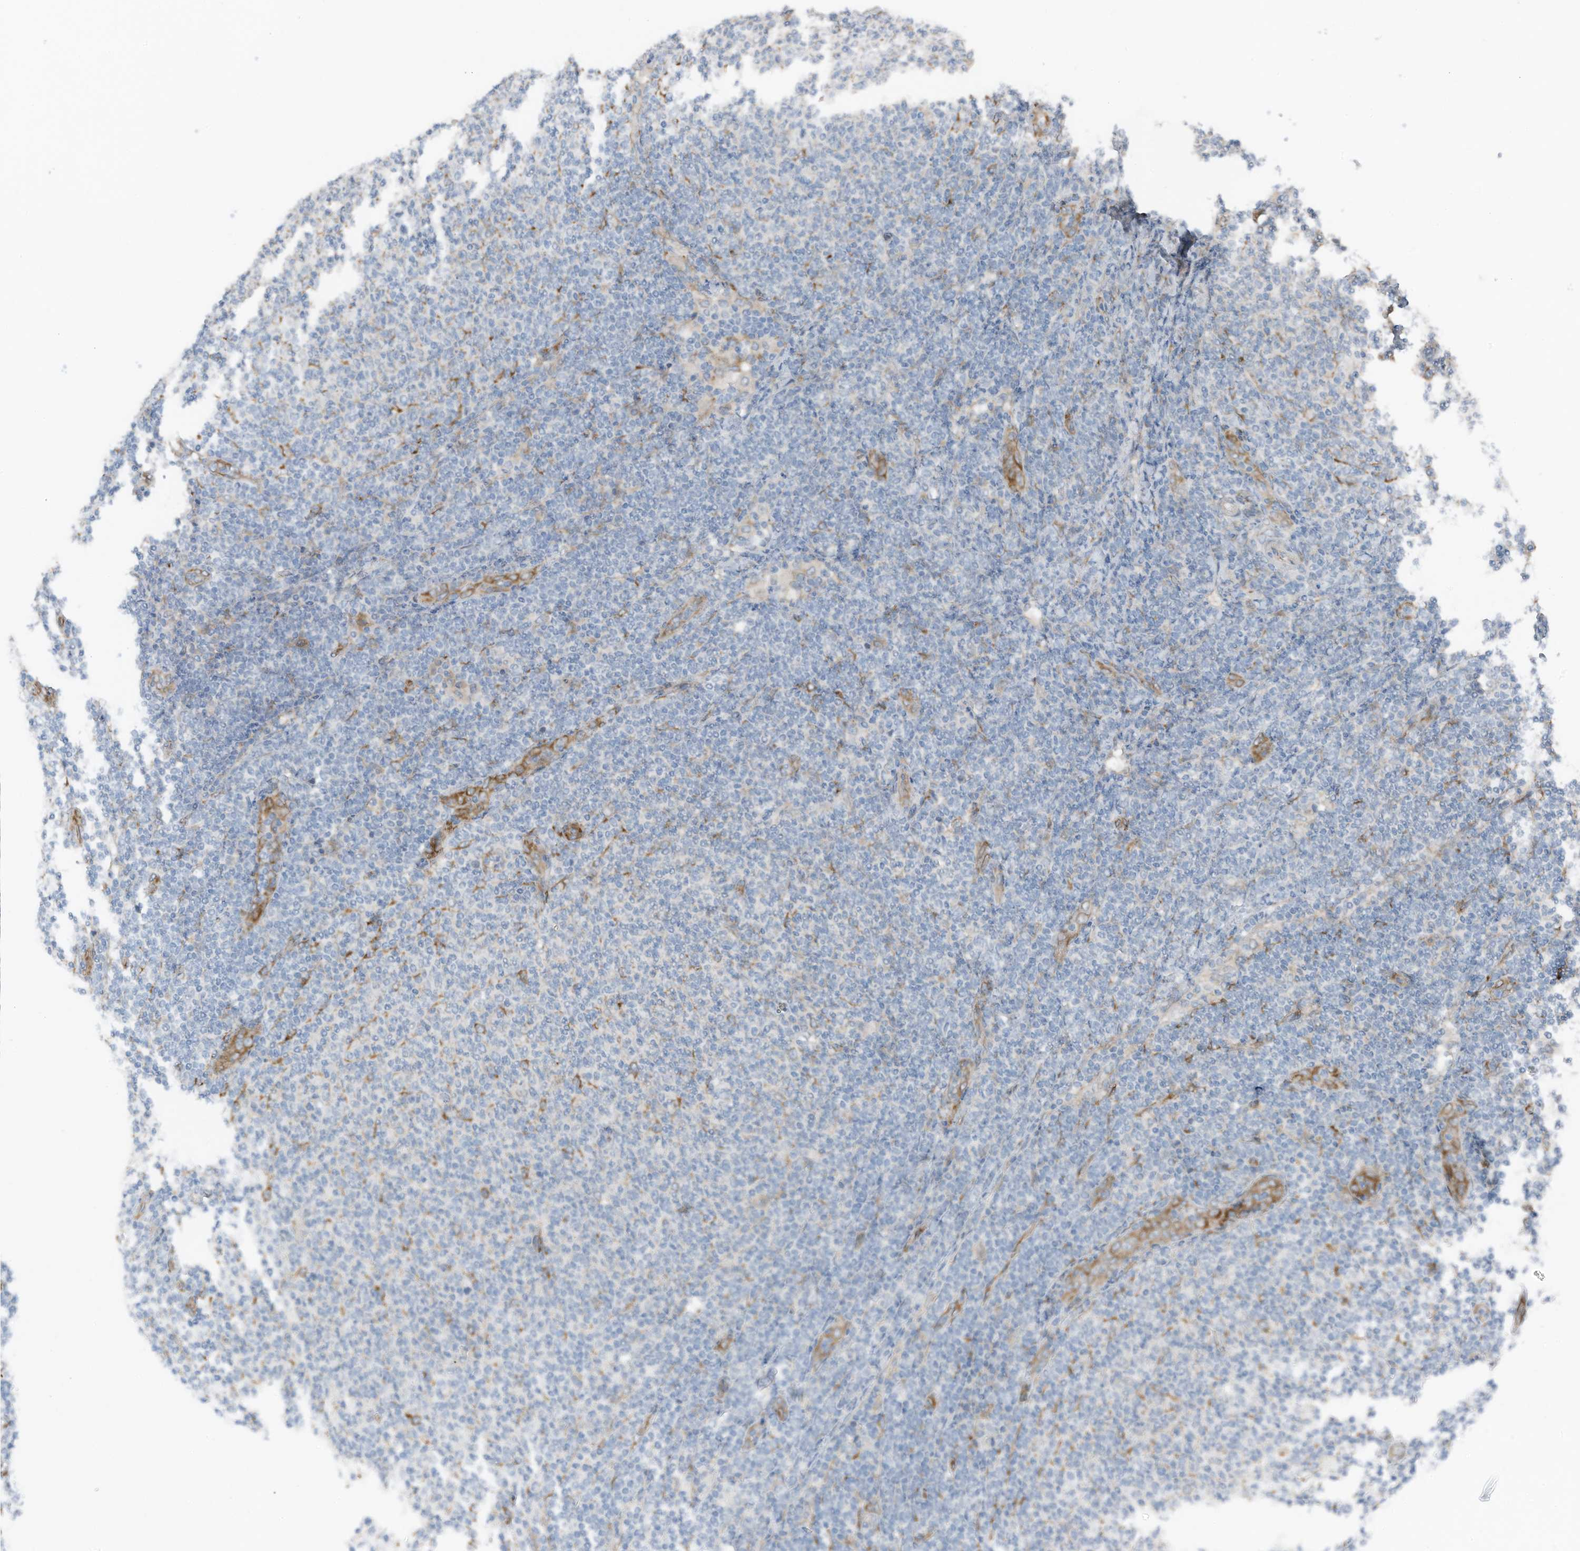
{"staining": {"intensity": "negative", "quantity": "none", "location": "none"}, "tissue": "lymphoma", "cell_type": "Tumor cells", "image_type": "cancer", "snomed": [{"axis": "morphology", "description": "Malignant lymphoma, non-Hodgkin's type, Low grade"}, {"axis": "topography", "description": "Lymph node"}], "caption": "An image of malignant lymphoma, non-Hodgkin's type (low-grade) stained for a protein displays no brown staining in tumor cells. Brightfield microscopy of IHC stained with DAB (brown) and hematoxylin (blue), captured at high magnification.", "gene": "ARHGEF33", "patient": {"sex": "male", "age": 66}}